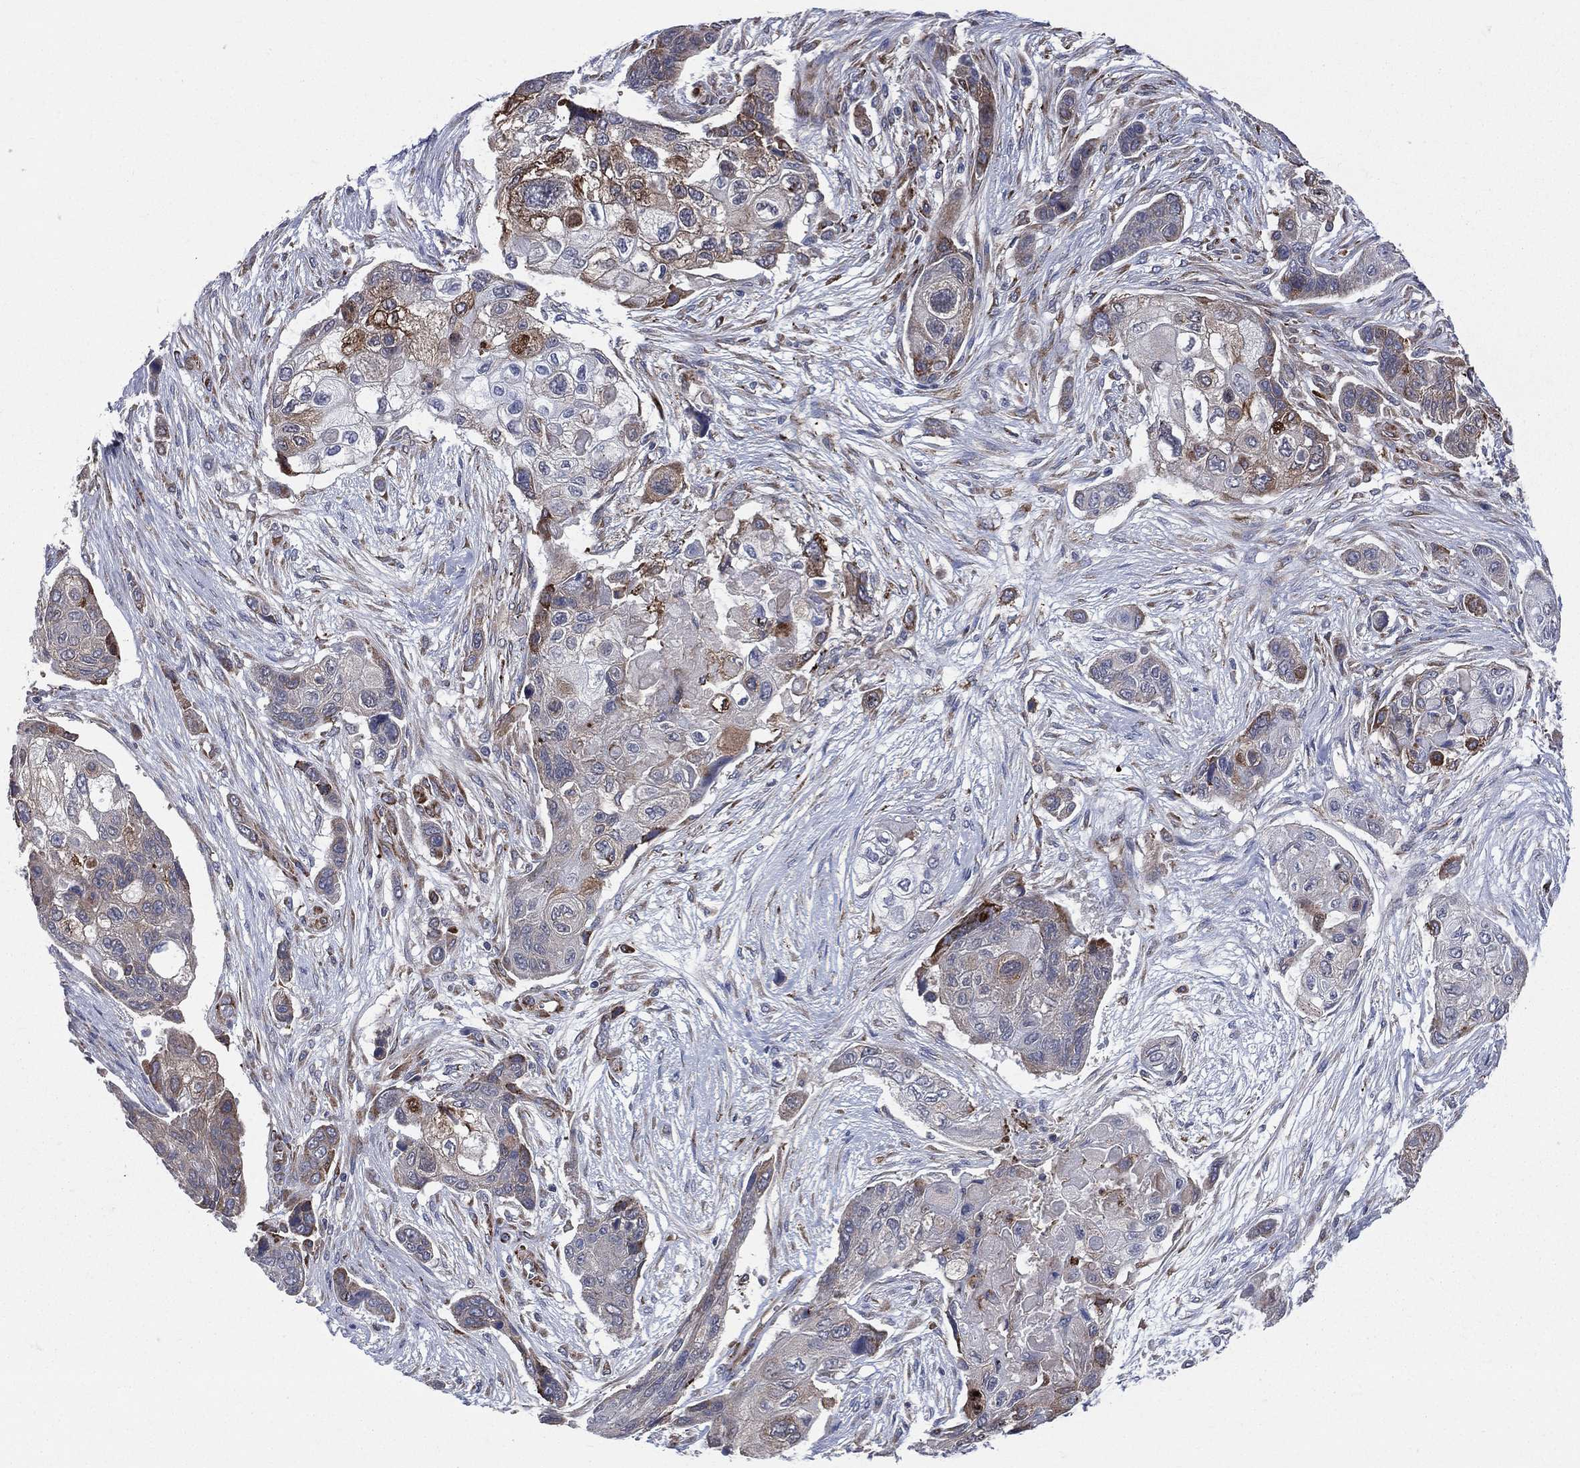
{"staining": {"intensity": "moderate", "quantity": "<25%", "location": "cytoplasmic/membranous"}, "tissue": "lung cancer", "cell_type": "Tumor cells", "image_type": "cancer", "snomed": [{"axis": "morphology", "description": "Squamous cell carcinoma, NOS"}, {"axis": "topography", "description": "Lung"}], "caption": "Moderate cytoplasmic/membranous expression is identified in about <25% of tumor cells in lung cancer (squamous cell carcinoma).", "gene": "CCDC159", "patient": {"sex": "male", "age": 69}}